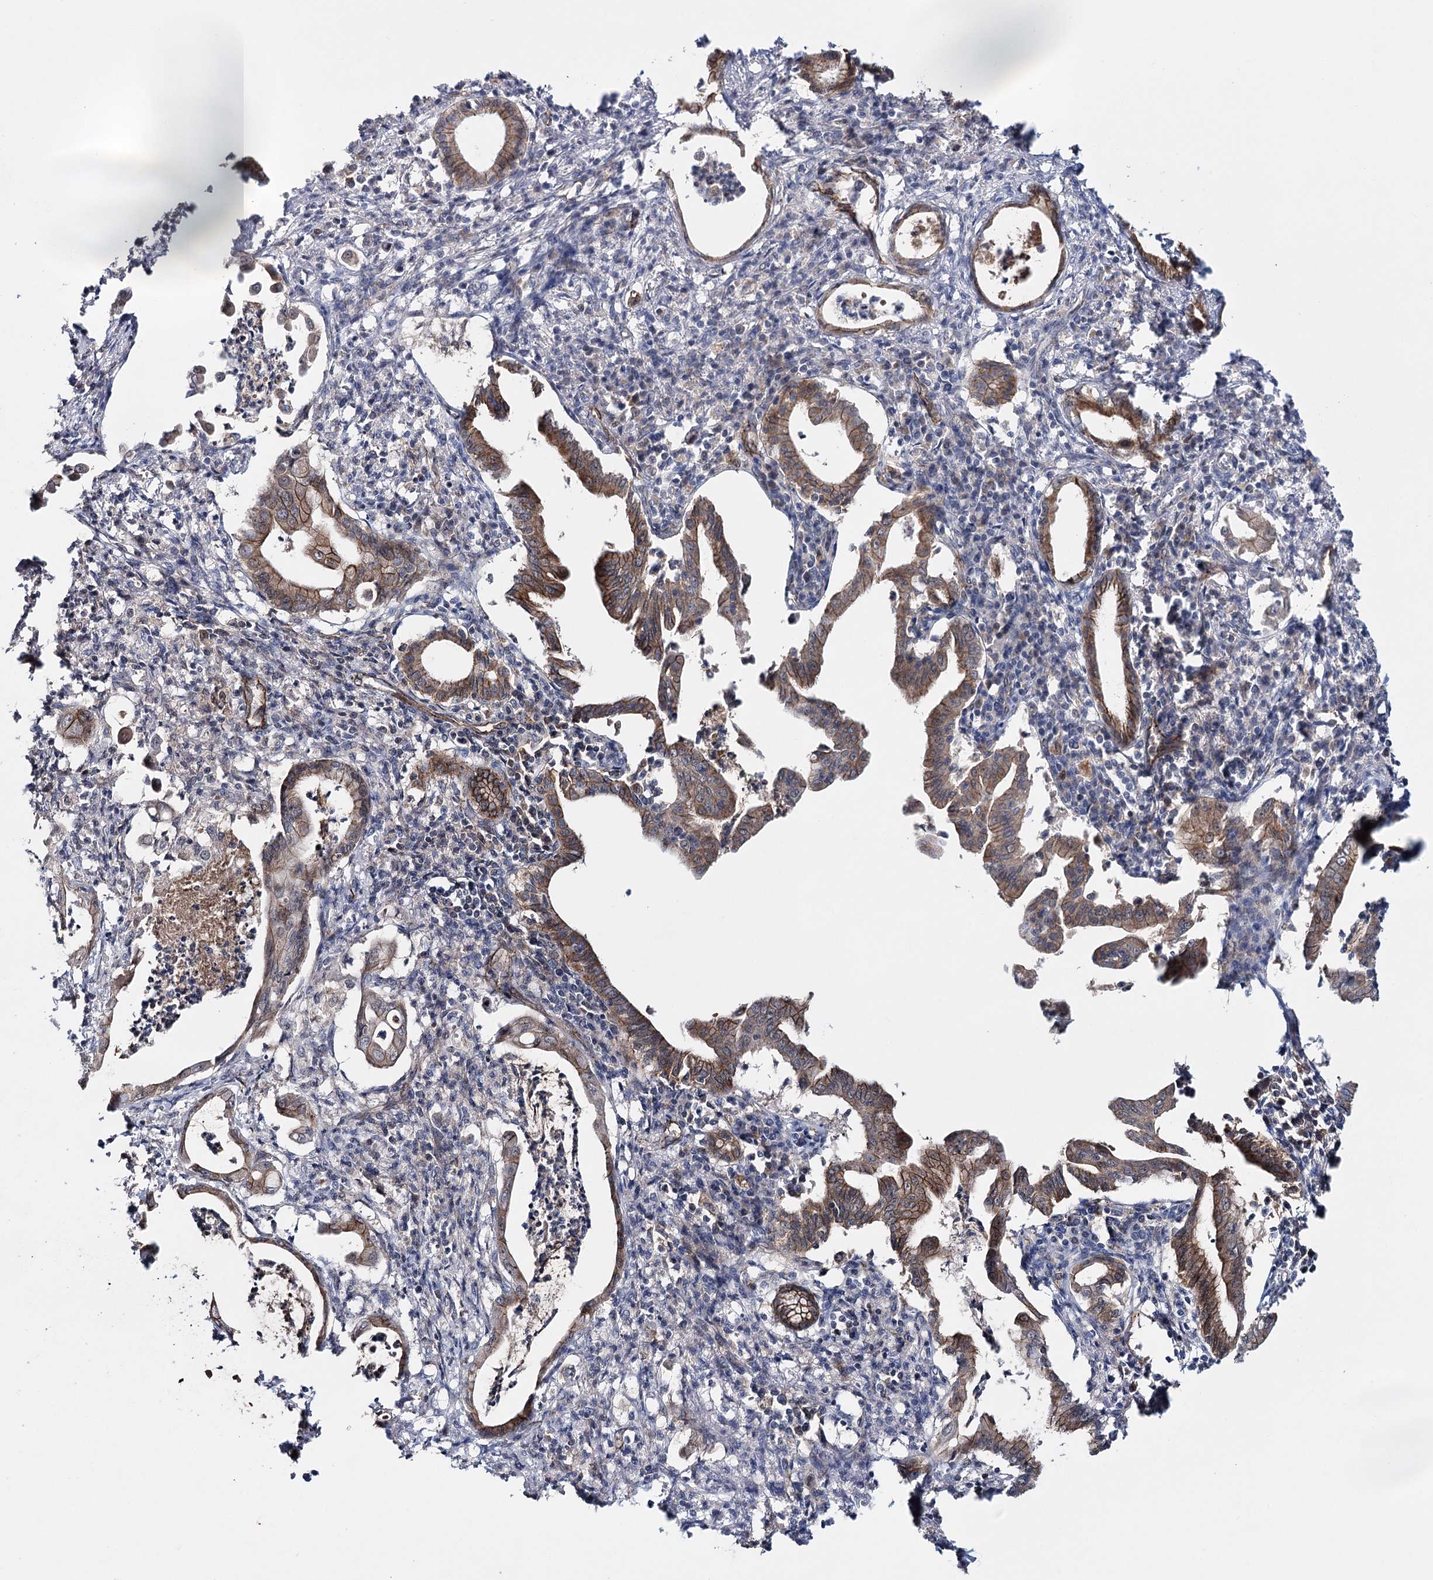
{"staining": {"intensity": "moderate", "quantity": ">75%", "location": "cytoplasmic/membranous"}, "tissue": "pancreatic cancer", "cell_type": "Tumor cells", "image_type": "cancer", "snomed": [{"axis": "morphology", "description": "Adenocarcinoma, NOS"}, {"axis": "topography", "description": "Pancreas"}], "caption": "The histopathology image shows immunohistochemical staining of adenocarcinoma (pancreatic). There is moderate cytoplasmic/membranous expression is appreciated in approximately >75% of tumor cells.", "gene": "PKP4", "patient": {"sex": "female", "age": 55}}